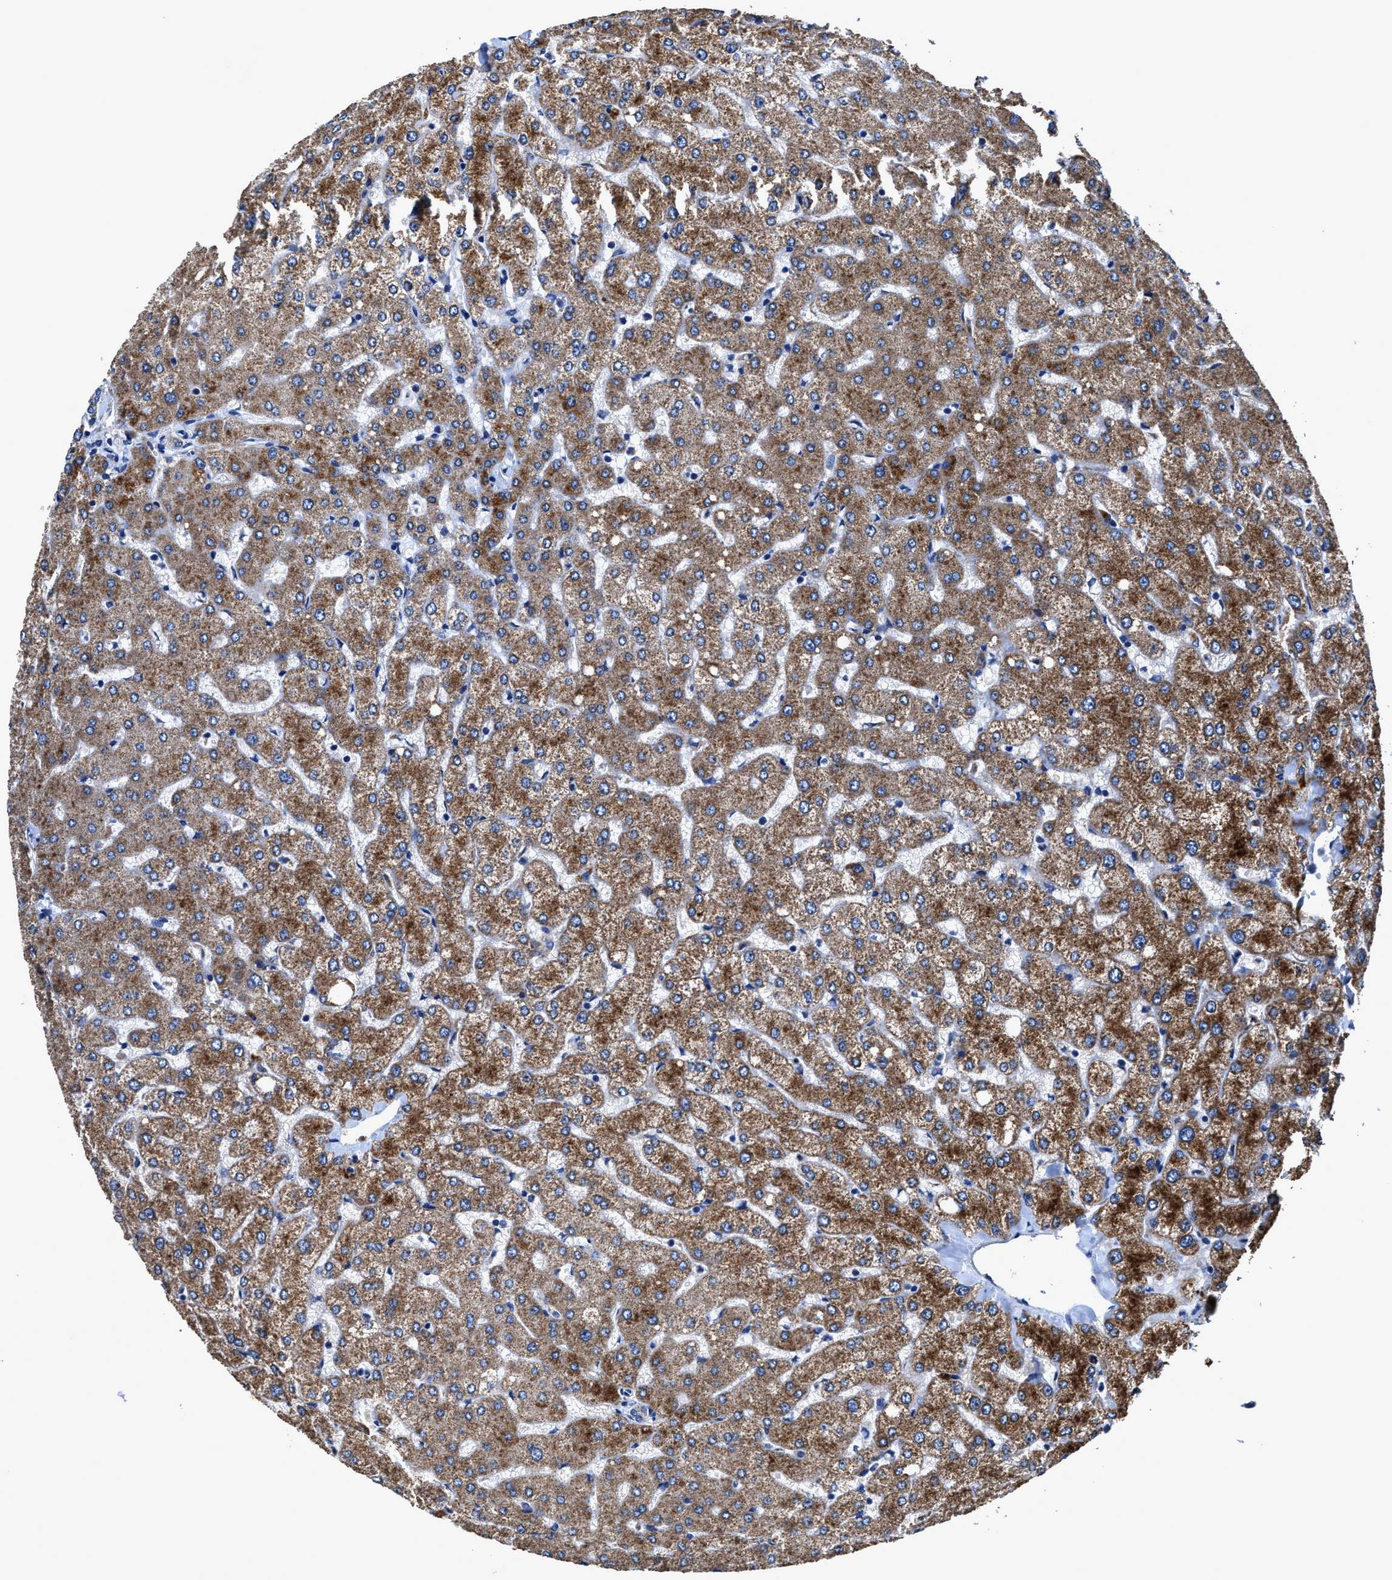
{"staining": {"intensity": "negative", "quantity": "none", "location": "none"}, "tissue": "liver", "cell_type": "Cholangiocytes", "image_type": "normal", "snomed": [{"axis": "morphology", "description": "Normal tissue, NOS"}, {"axis": "topography", "description": "Liver"}], "caption": "Immunohistochemistry (IHC) image of benign liver: human liver stained with DAB demonstrates no significant protein expression in cholangiocytes.", "gene": "UBR4", "patient": {"sex": "female", "age": 54}}